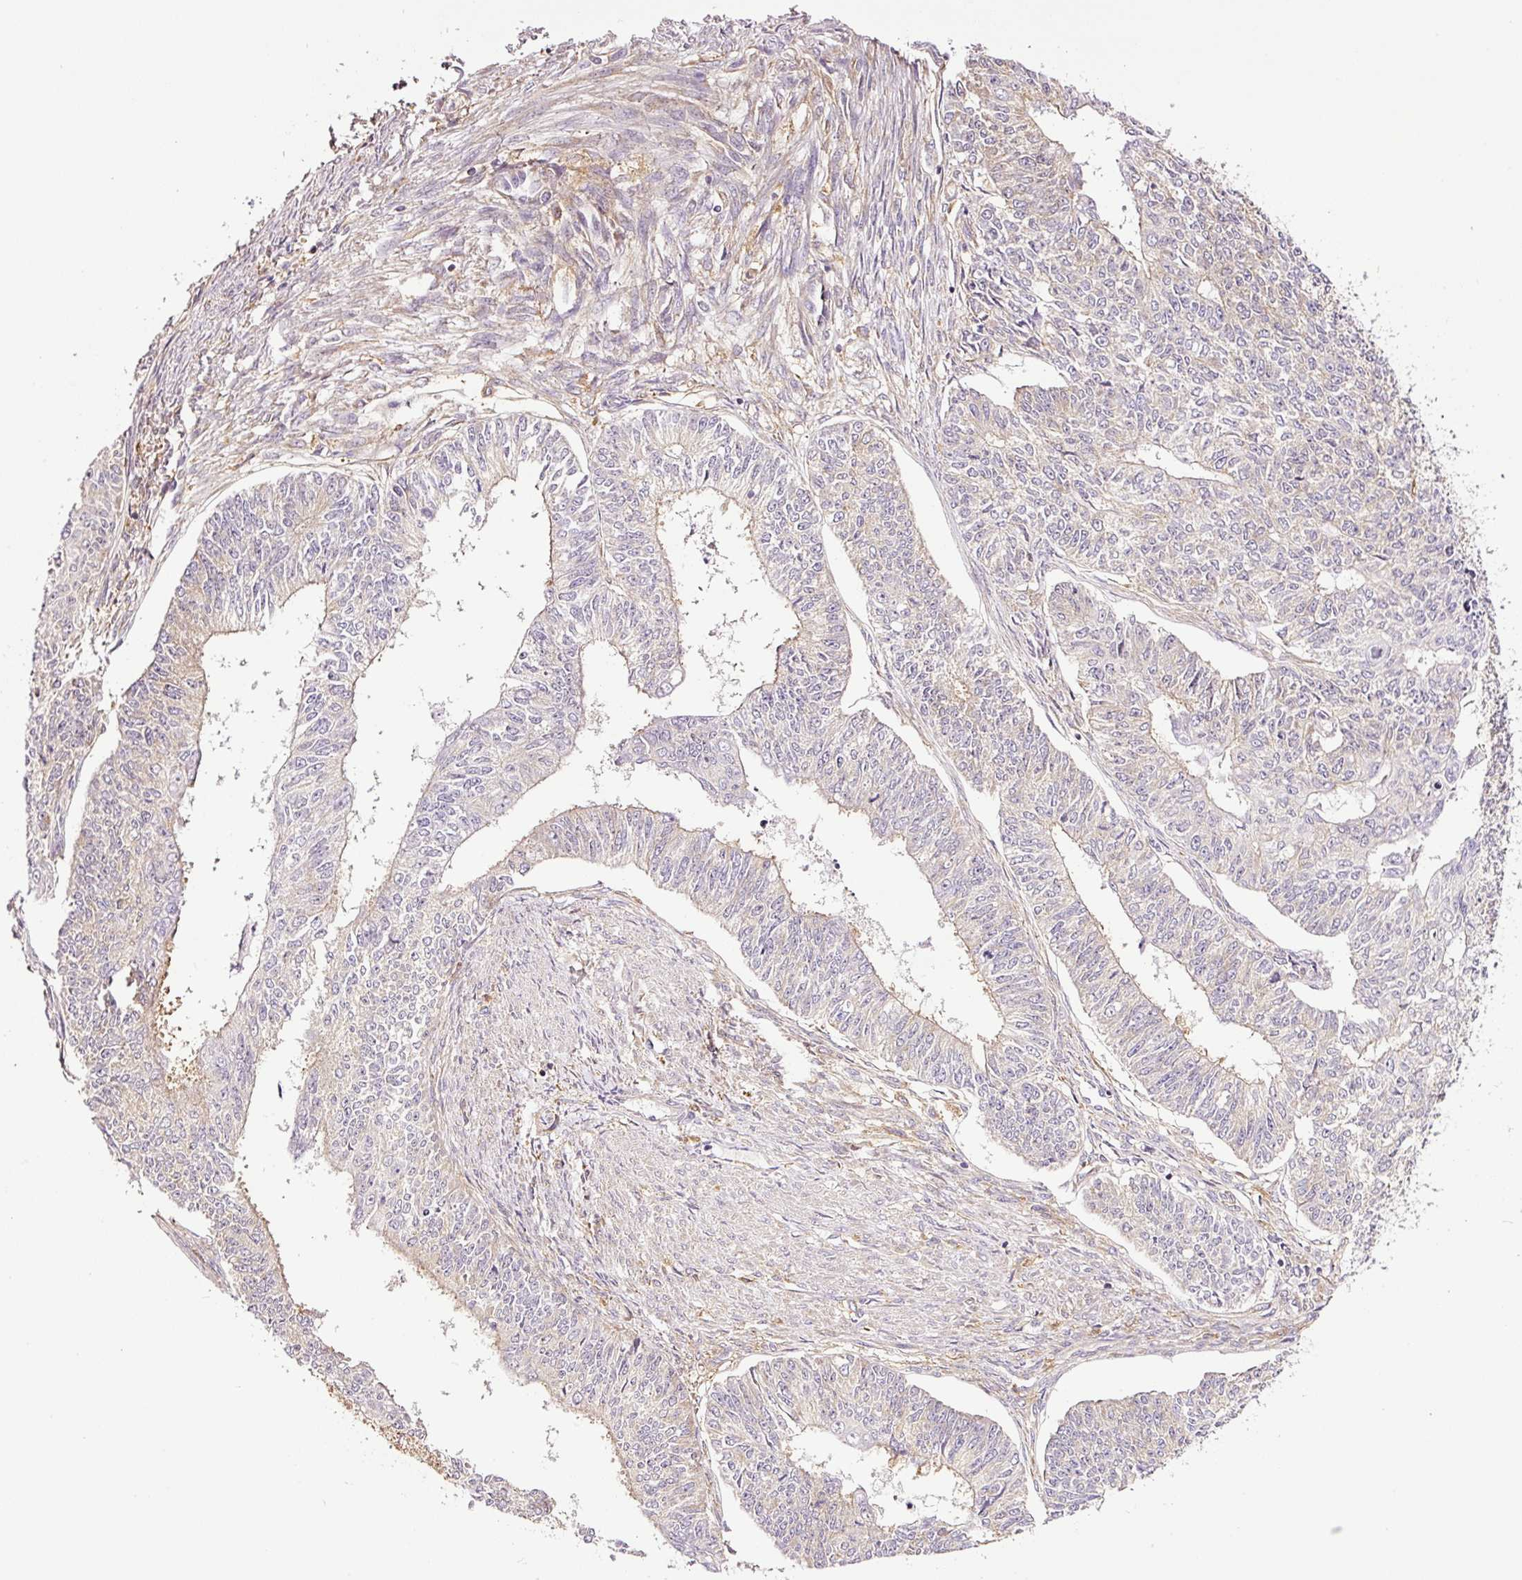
{"staining": {"intensity": "weak", "quantity": "<25%", "location": "cytoplasmic/membranous"}, "tissue": "endometrial cancer", "cell_type": "Tumor cells", "image_type": "cancer", "snomed": [{"axis": "morphology", "description": "Adenocarcinoma, NOS"}, {"axis": "topography", "description": "Endometrium"}], "caption": "Immunohistochemistry (IHC) photomicrograph of endometrial adenocarcinoma stained for a protein (brown), which reveals no staining in tumor cells.", "gene": "METAP1", "patient": {"sex": "female", "age": 32}}